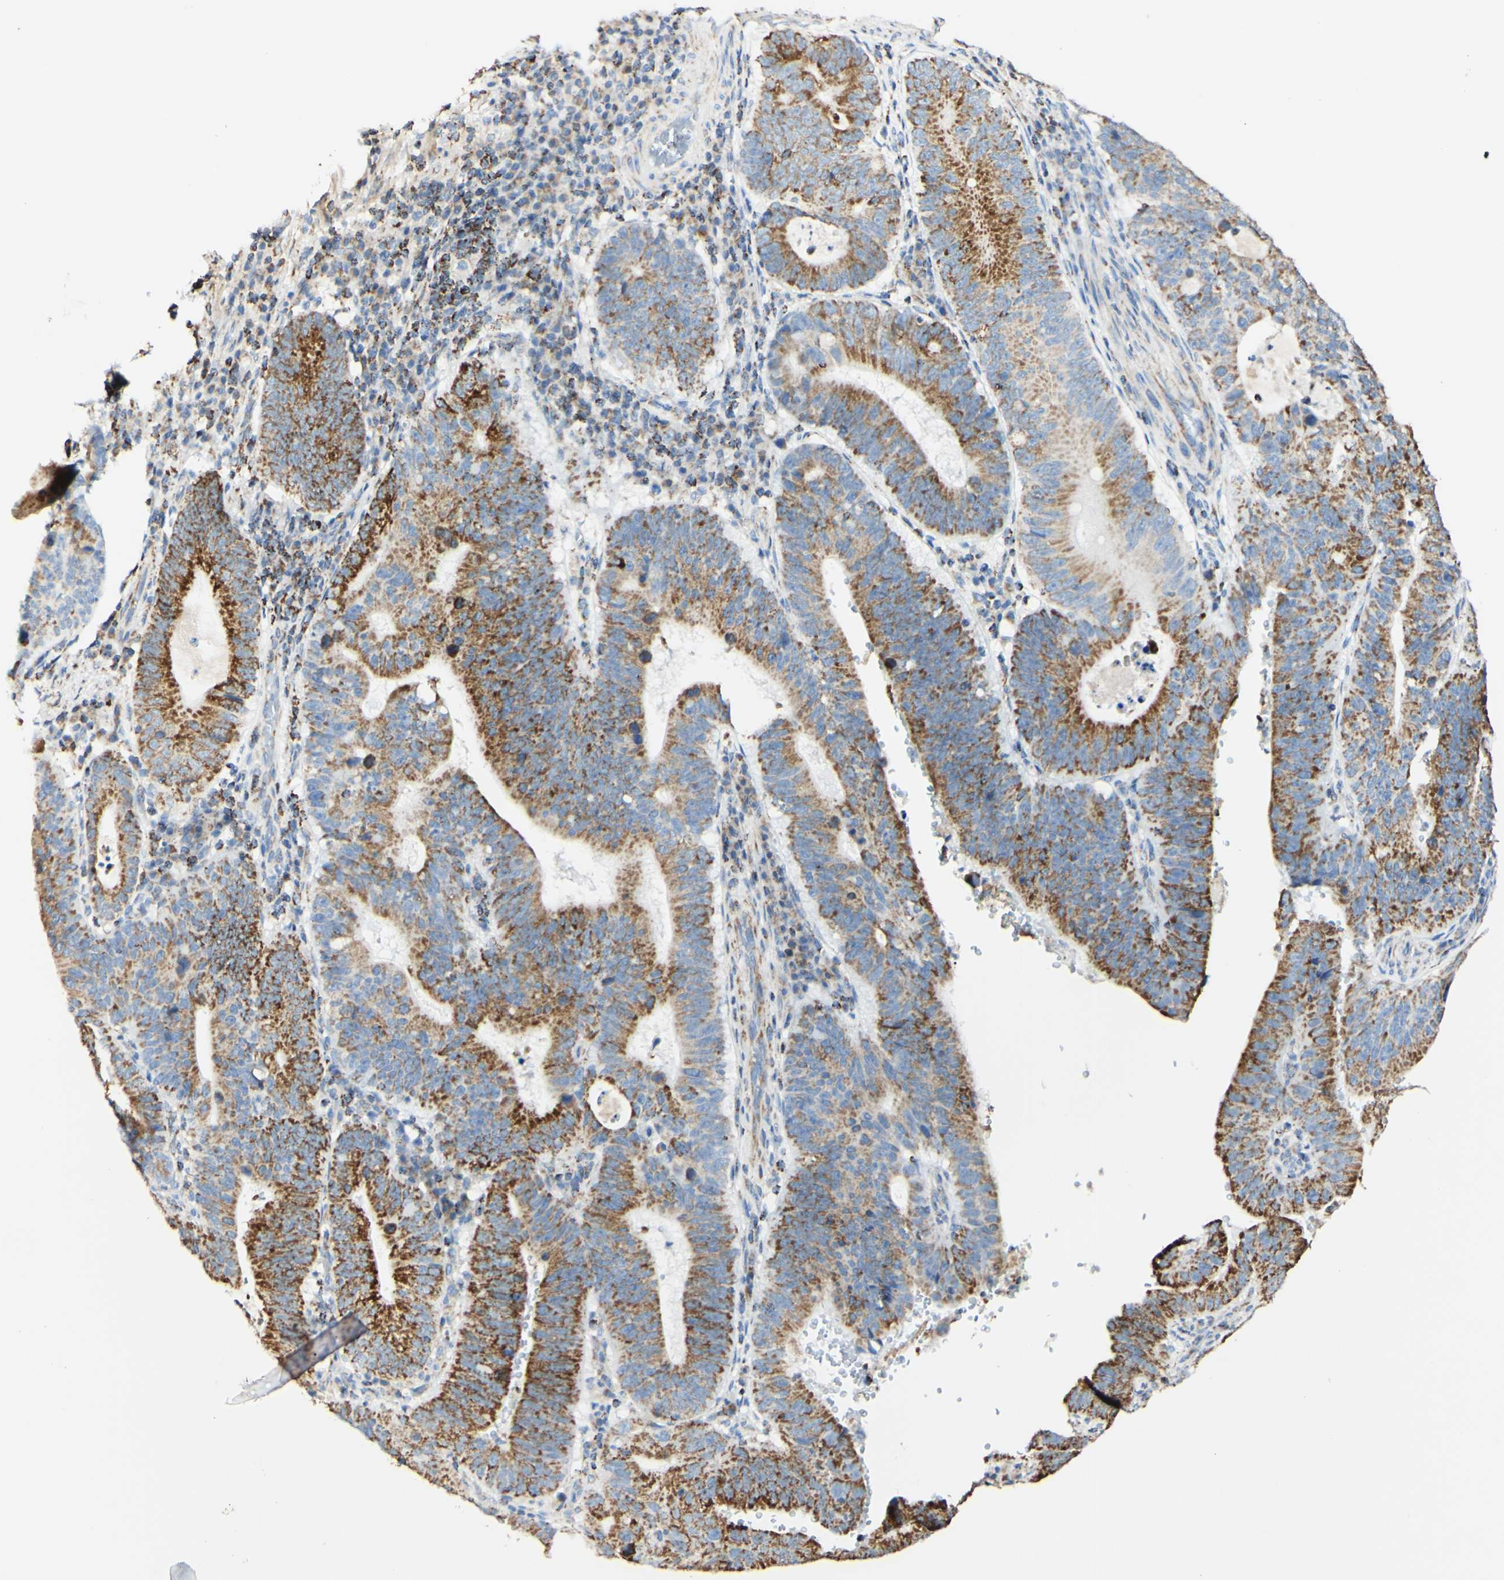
{"staining": {"intensity": "strong", "quantity": "25%-75%", "location": "cytoplasmic/membranous"}, "tissue": "stomach cancer", "cell_type": "Tumor cells", "image_type": "cancer", "snomed": [{"axis": "morphology", "description": "Adenocarcinoma, NOS"}, {"axis": "topography", "description": "Stomach"}], "caption": "Tumor cells demonstrate high levels of strong cytoplasmic/membranous staining in about 25%-75% of cells in stomach cancer (adenocarcinoma).", "gene": "OXCT1", "patient": {"sex": "male", "age": 59}}